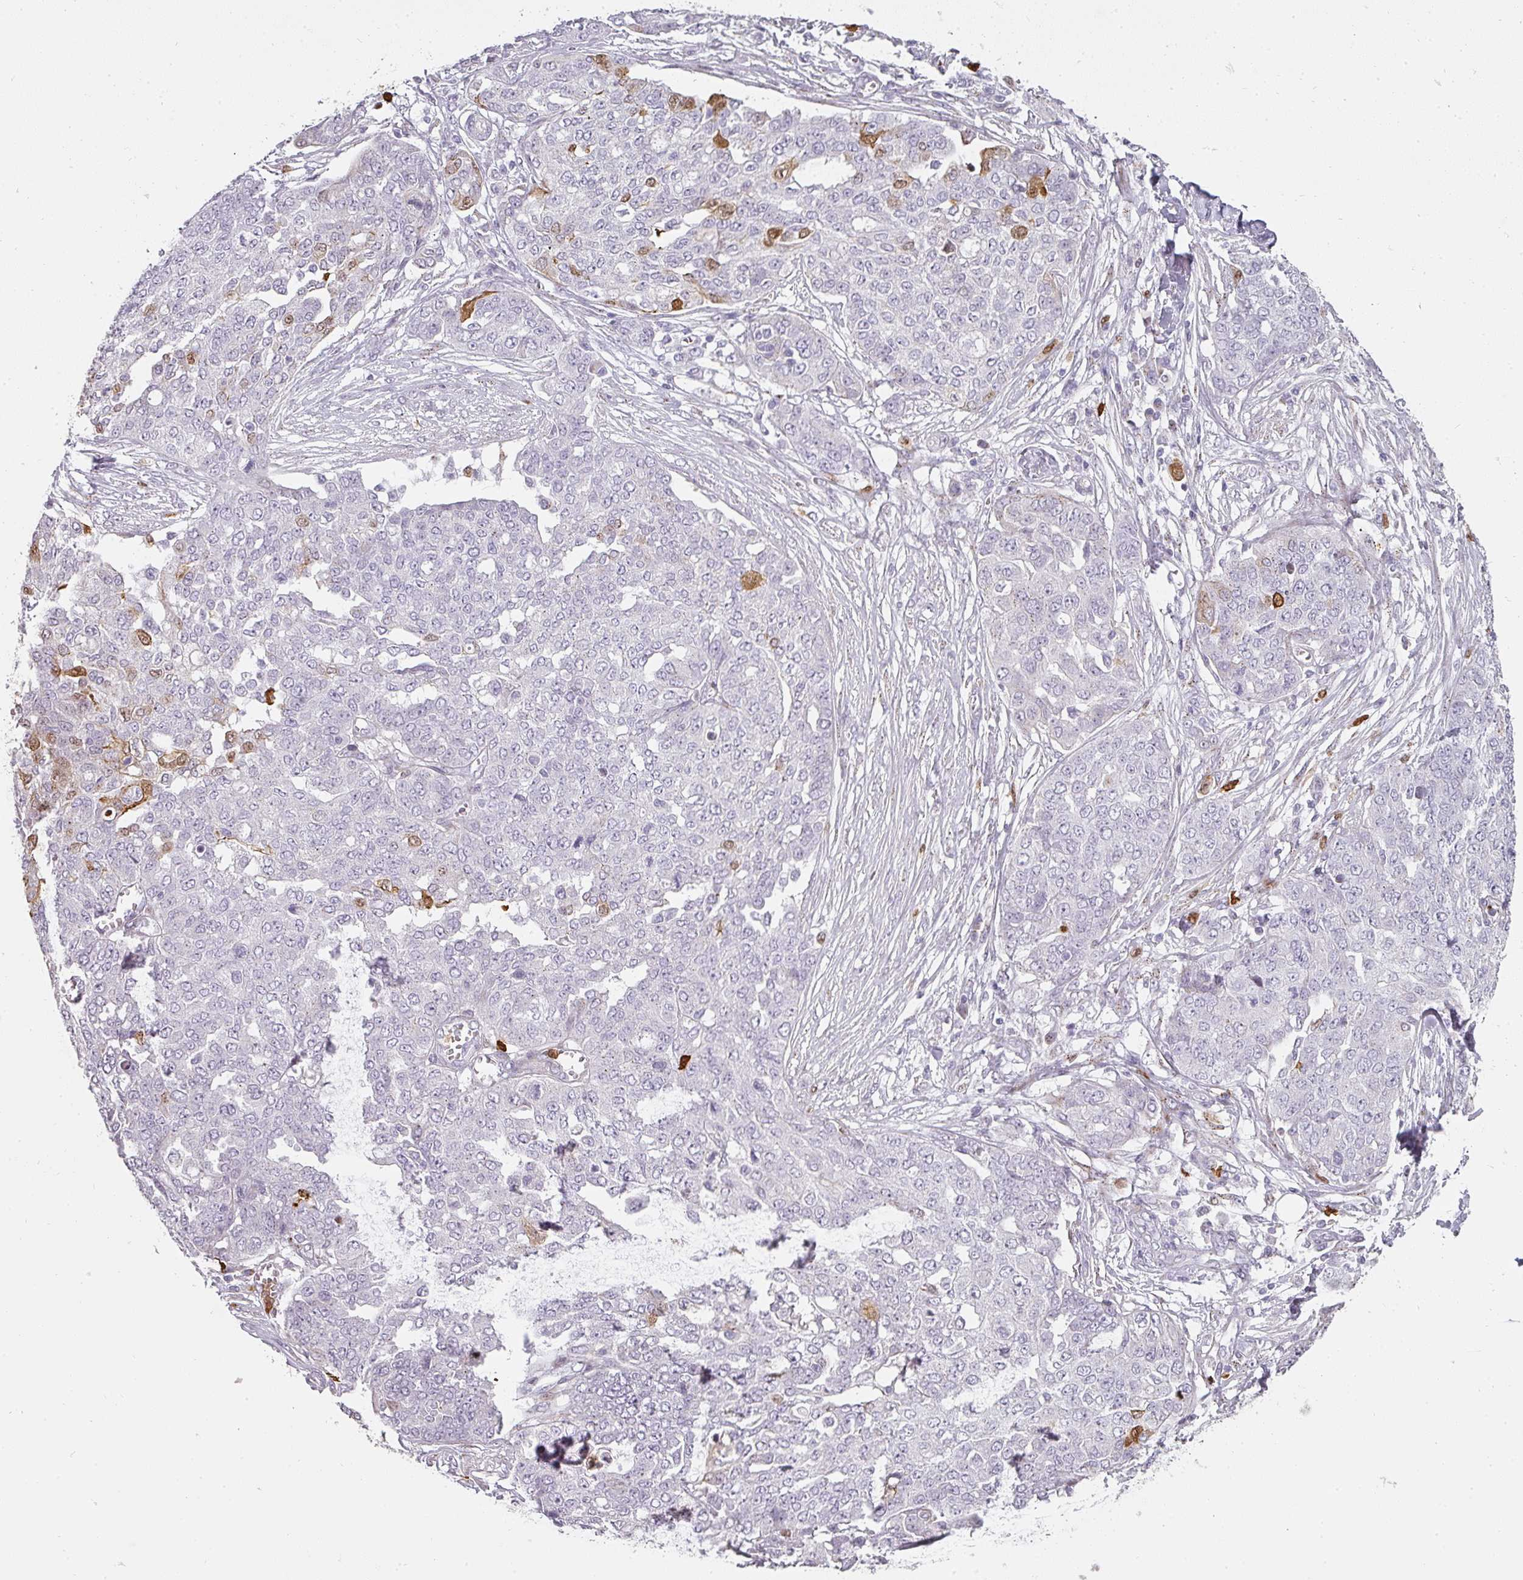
{"staining": {"intensity": "moderate", "quantity": "<25%", "location": "cytoplasmic/membranous"}, "tissue": "ovarian cancer", "cell_type": "Tumor cells", "image_type": "cancer", "snomed": [{"axis": "morphology", "description": "Cystadenocarcinoma, serous, NOS"}, {"axis": "topography", "description": "Soft tissue"}, {"axis": "topography", "description": "Ovary"}], "caption": "An immunohistochemistry photomicrograph of tumor tissue is shown. Protein staining in brown labels moderate cytoplasmic/membranous positivity in ovarian cancer (serous cystadenocarcinoma) within tumor cells.", "gene": "BIK", "patient": {"sex": "female", "age": 57}}